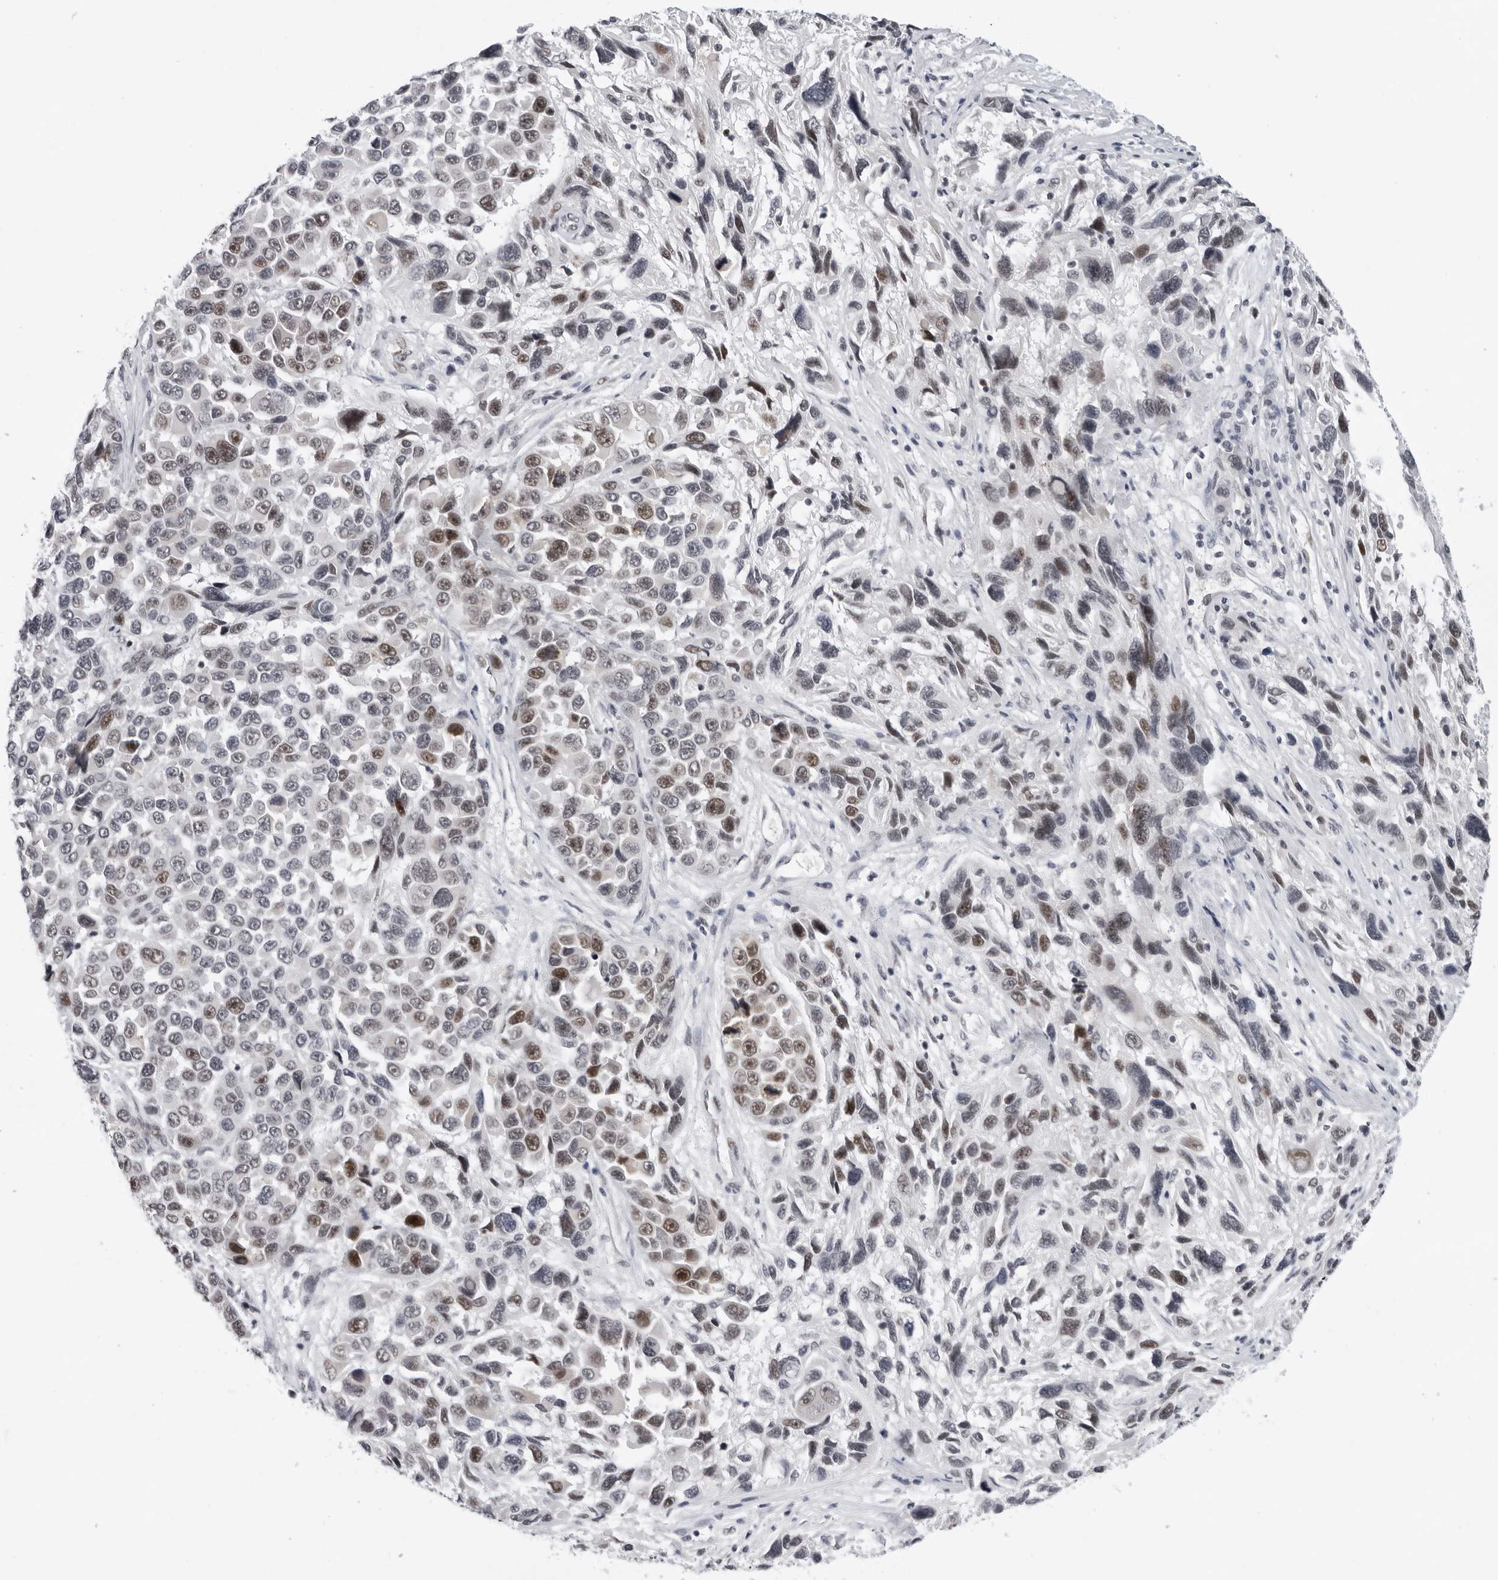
{"staining": {"intensity": "moderate", "quantity": ">75%", "location": "nuclear"}, "tissue": "melanoma", "cell_type": "Tumor cells", "image_type": "cancer", "snomed": [{"axis": "morphology", "description": "Malignant melanoma, NOS"}, {"axis": "topography", "description": "Skin"}], "caption": "IHC staining of malignant melanoma, which reveals medium levels of moderate nuclear positivity in approximately >75% of tumor cells indicating moderate nuclear protein staining. The staining was performed using DAB (3,3'-diaminobenzidine) (brown) for protein detection and nuclei were counterstained in hematoxylin (blue).", "gene": "USP1", "patient": {"sex": "male", "age": 53}}